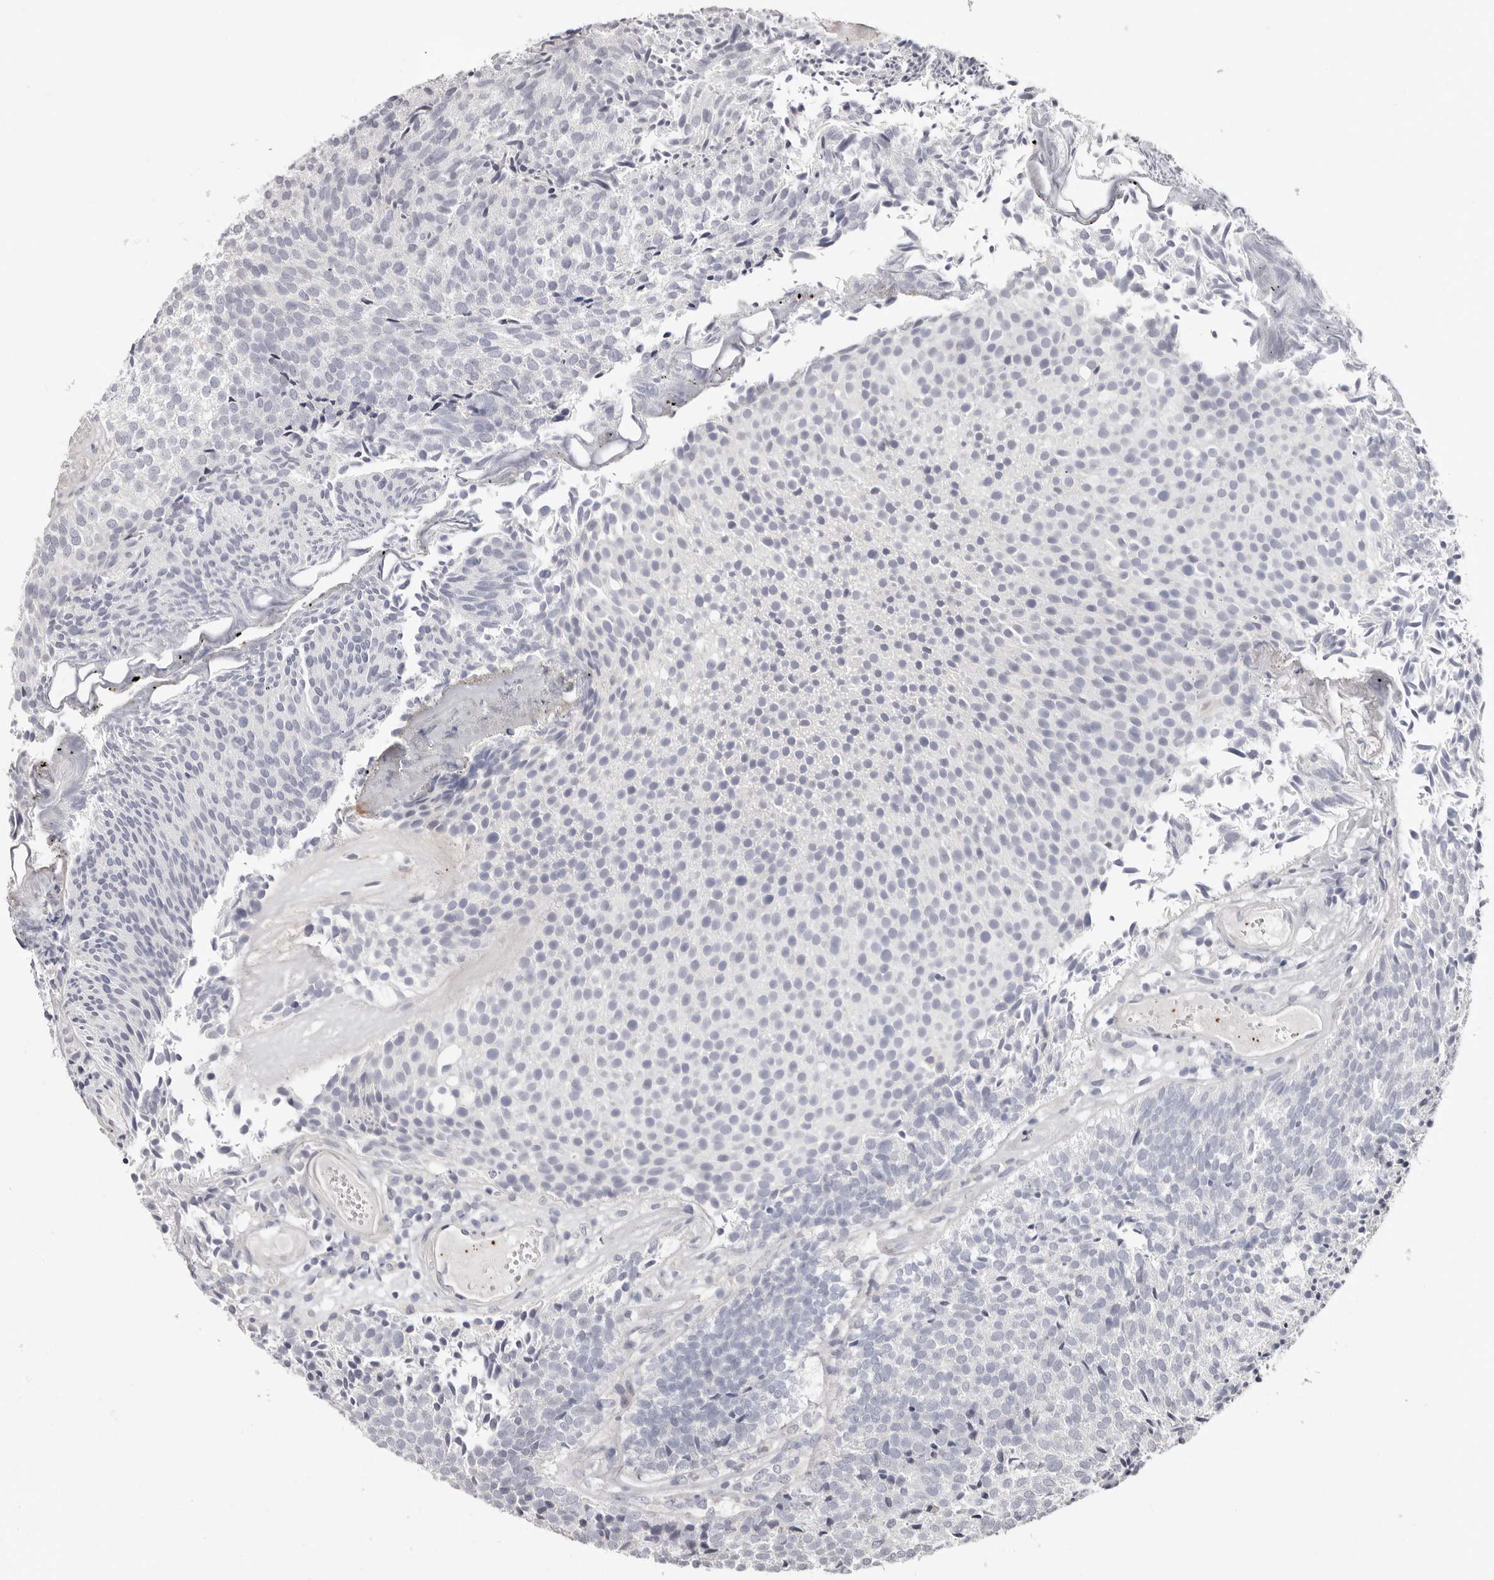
{"staining": {"intensity": "negative", "quantity": "none", "location": "none"}, "tissue": "urothelial cancer", "cell_type": "Tumor cells", "image_type": "cancer", "snomed": [{"axis": "morphology", "description": "Urothelial carcinoma, Low grade"}, {"axis": "topography", "description": "Urinary bladder"}], "caption": "The photomicrograph shows no staining of tumor cells in low-grade urothelial carcinoma.", "gene": "PKDCC", "patient": {"sex": "male", "age": 86}}